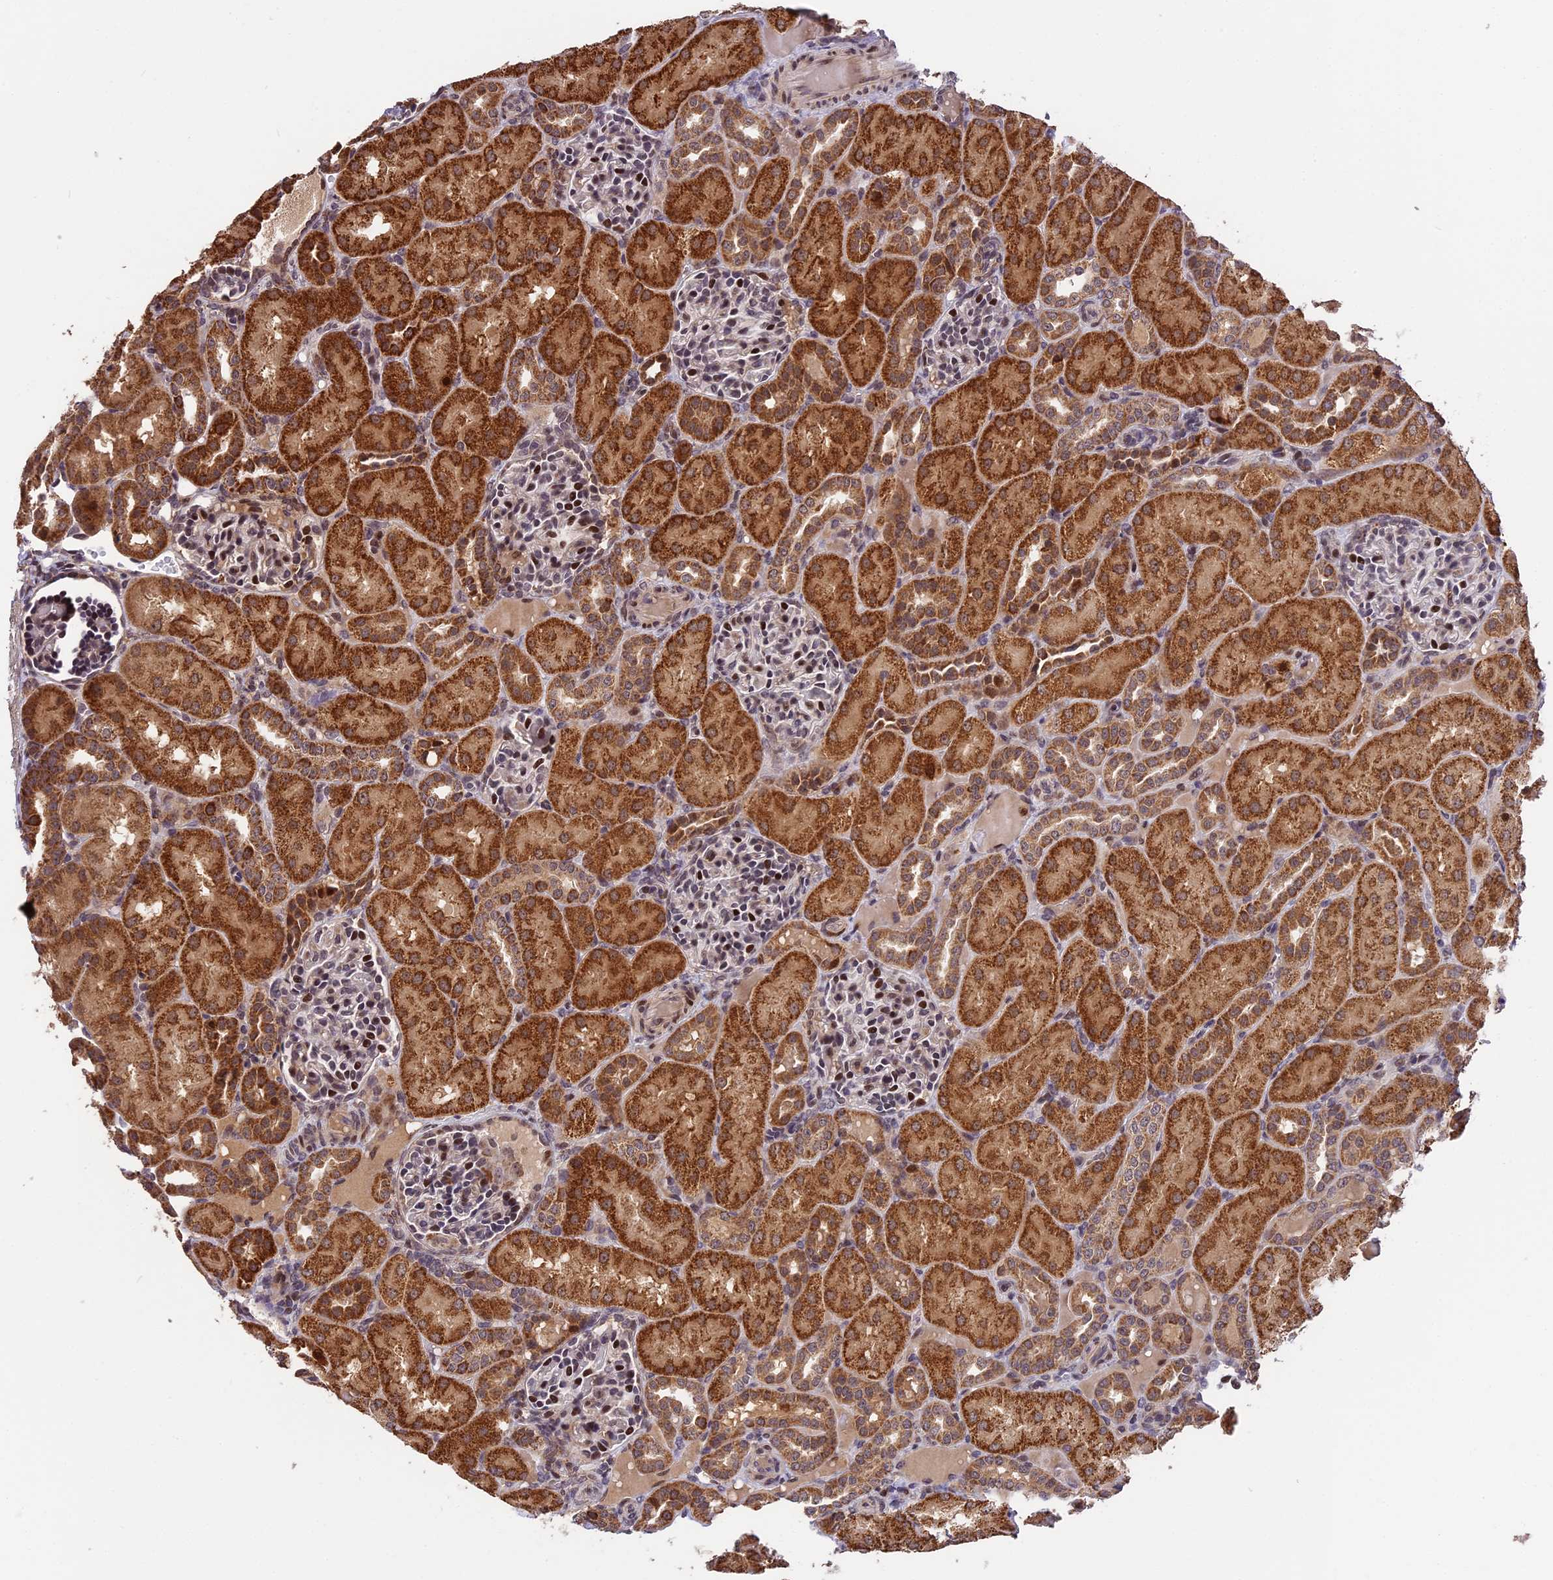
{"staining": {"intensity": "moderate", "quantity": "25%-75%", "location": "nuclear"}, "tissue": "kidney", "cell_type": "Cells in glomeruli", "image_type": "normal", "snomed": [{"axis": "morphology", "description": "Normal tissue, NOS"}, {"axis": "topography", "description": "Kidney"}], "caption": "Immunohistochemistry (IHC) image of benign kidney: kidney stained using immunohistochemistry demonstrates medium levels of moderate protein expression localized specifically in the nuclear of cells in glomeruli, appearing as a nuclear brown color.", "gene": "RERGL", "patient": {"sex": "male", "age": 1}}